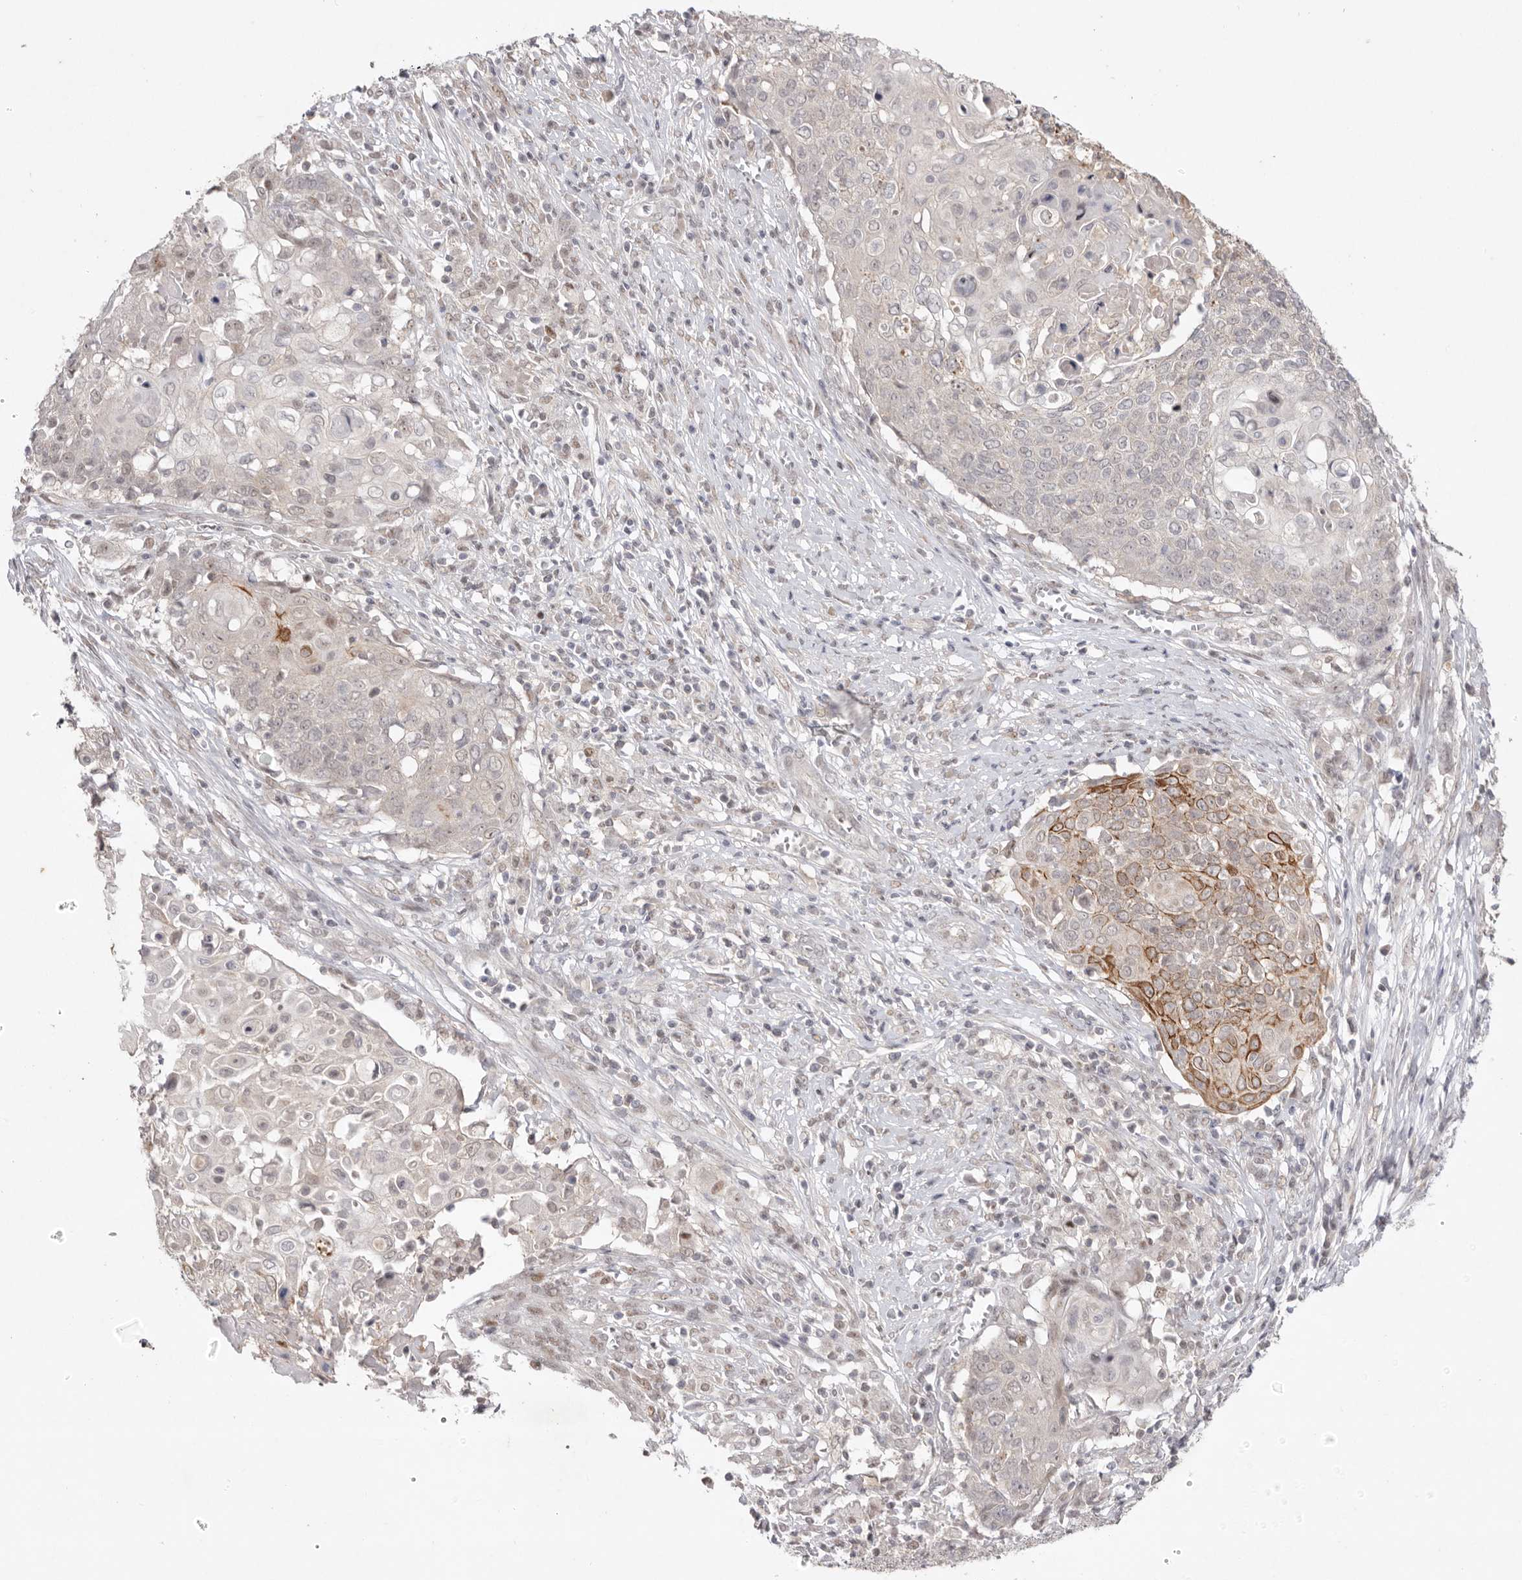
{"staining": {"intensity": "moderate", "quantity": "25%-75%", "location": "cytoplasmic/membranous"}, "tissue": "cervical cancer", "cell_type": "Tumor cells", "image_type": "cancer", "snomed": [{"axis": "morphology", "description": "Squamous cell carcinoma, NOS"}, {"axis": "topography", "description": "Cervix"}], "caption": "Immunohistochemical staining of cervical squamous cell carcinoma exhibits medium levels of moderate cytoplasmic/membranous expression in about 25%-75% of tumor cells.", "gene": "TADA1", "patient": {"sex": "female", "age": 39}}